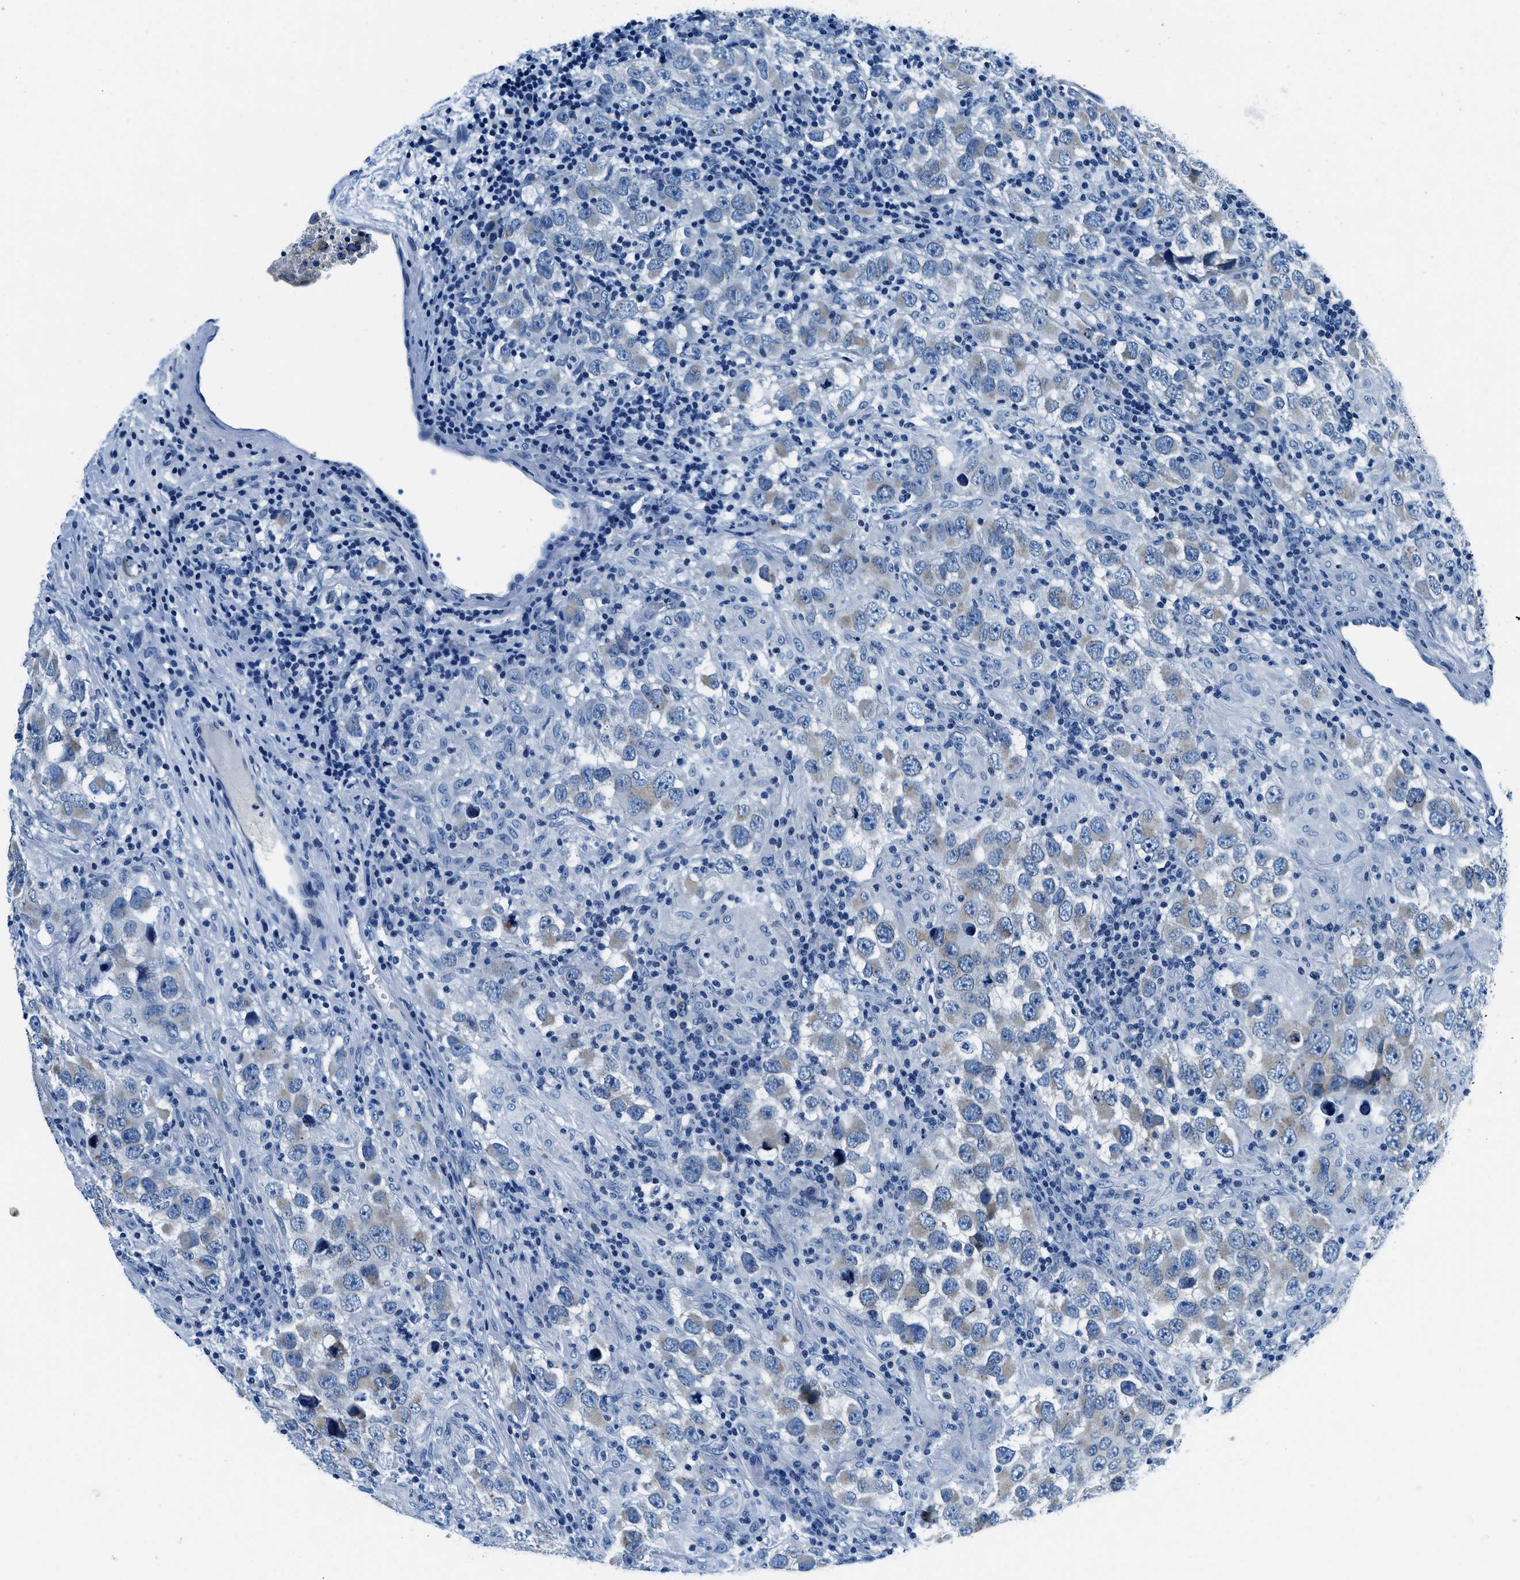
{"staining": {"intensity": "weak", "quantity": "<25%", "location": "cytoplasmic/membranous"}, "tissue": "testis cancer", "cell_type": "Tumor cells", "image_type": "cancer", "snomed": [{"axis": "morphology", "description": "Carcinoma, Embryonal, NOS"}, {"axis": "topography", "description": "Testis"}], "caption": "There is no significant positivity in tumor cells of testis embryonal carcinoma.", "gene": "UBAC2", "patient": {"sex": "male", "age": 21}}